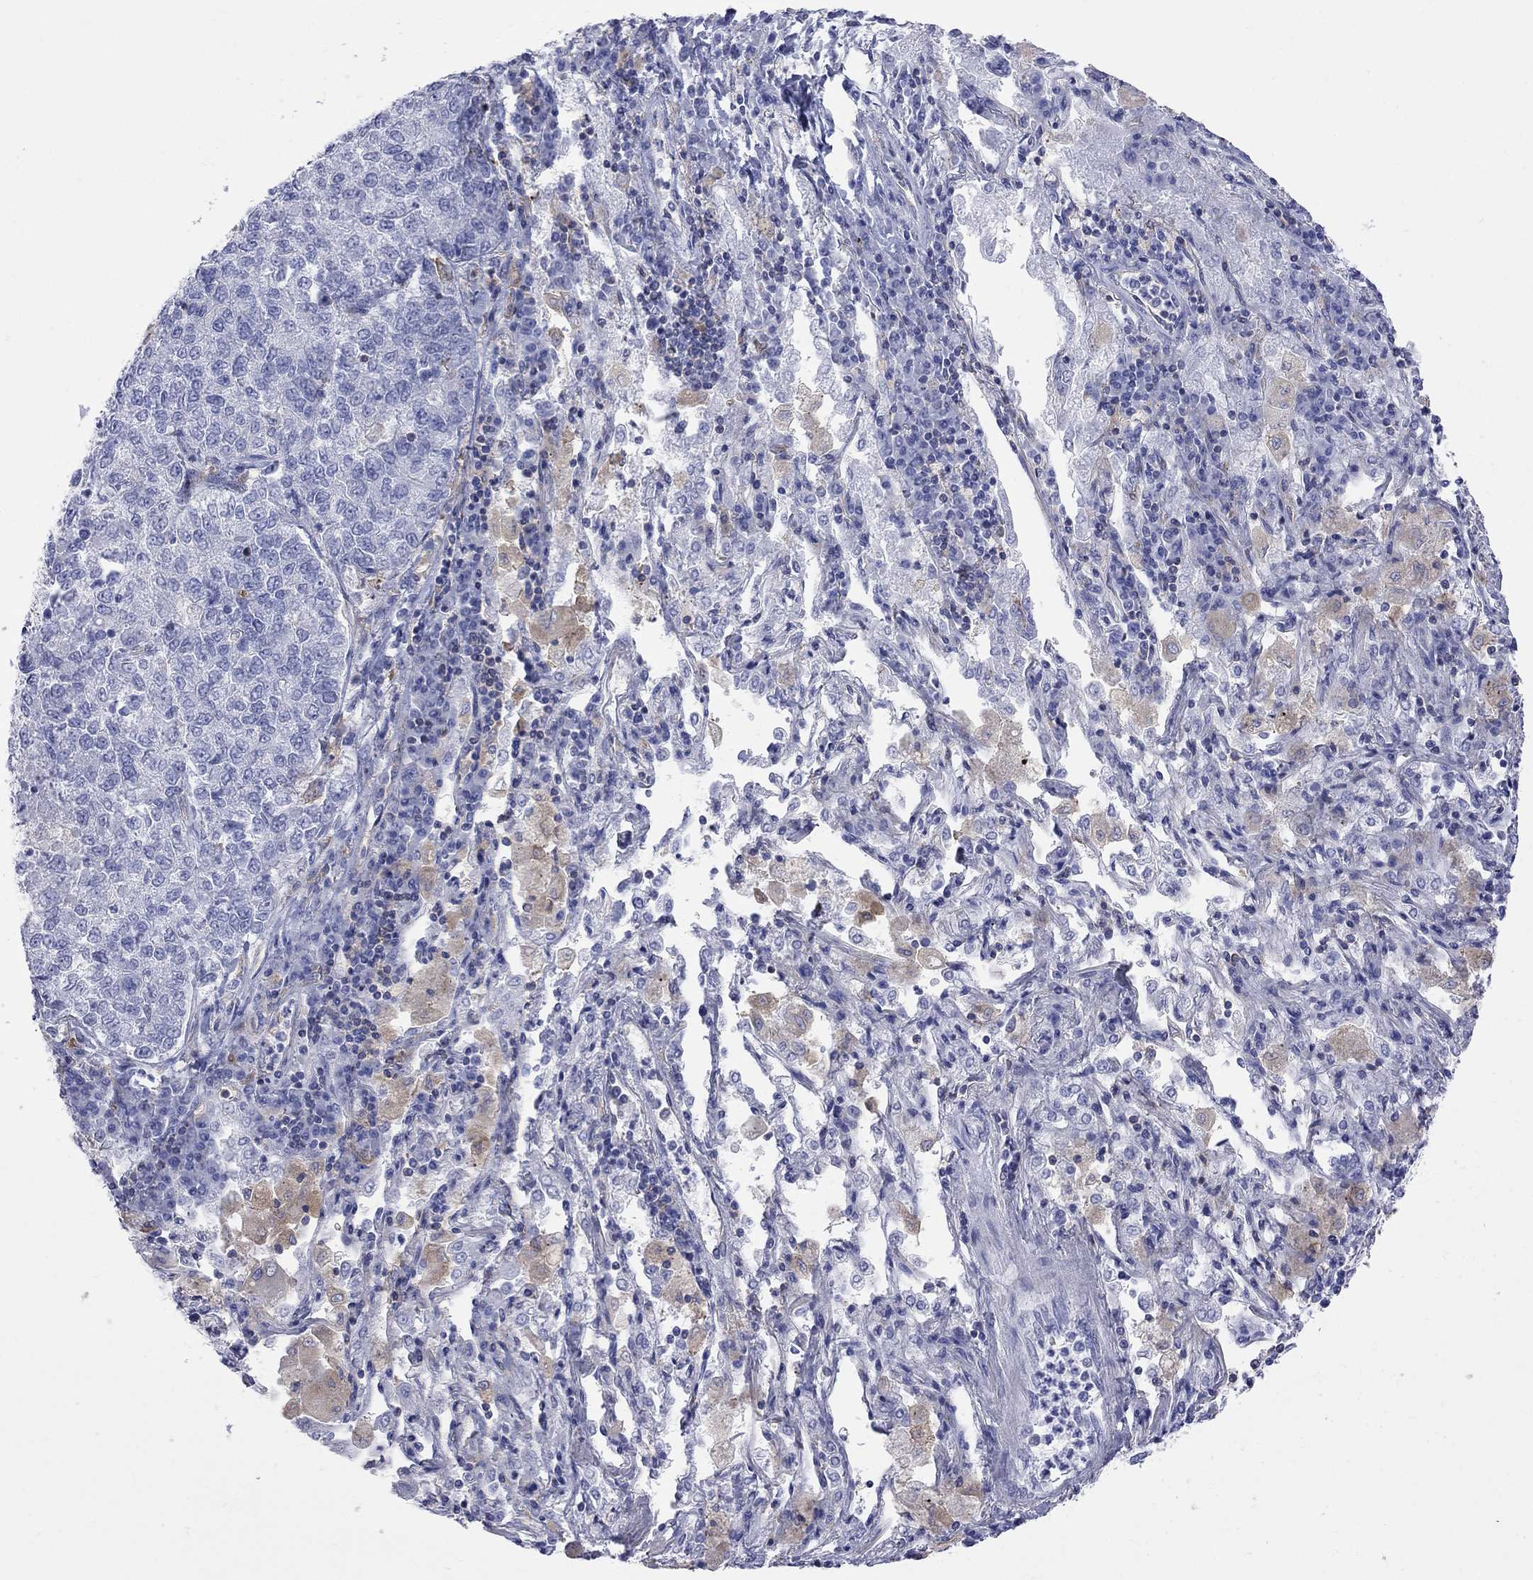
{"staining": {"intensity": "negative", "quantity": "none", "location": "none"}, "tissue": "lung cancer", "cell_type": "Tumor cells", "image_type": "cancer", "snomed": [{"axis": "morphology", "description": "Adenocarcinoma, NOS"}, {"axis": "topography", "description": "Lung"}], "caption": "DAB immunohistochemical staining of lung cancer (adenocarcinoma) reveals no significant expression in tumor cells.", "gene": "ABI3", "patient": {"sex": "male", "age": 49}}